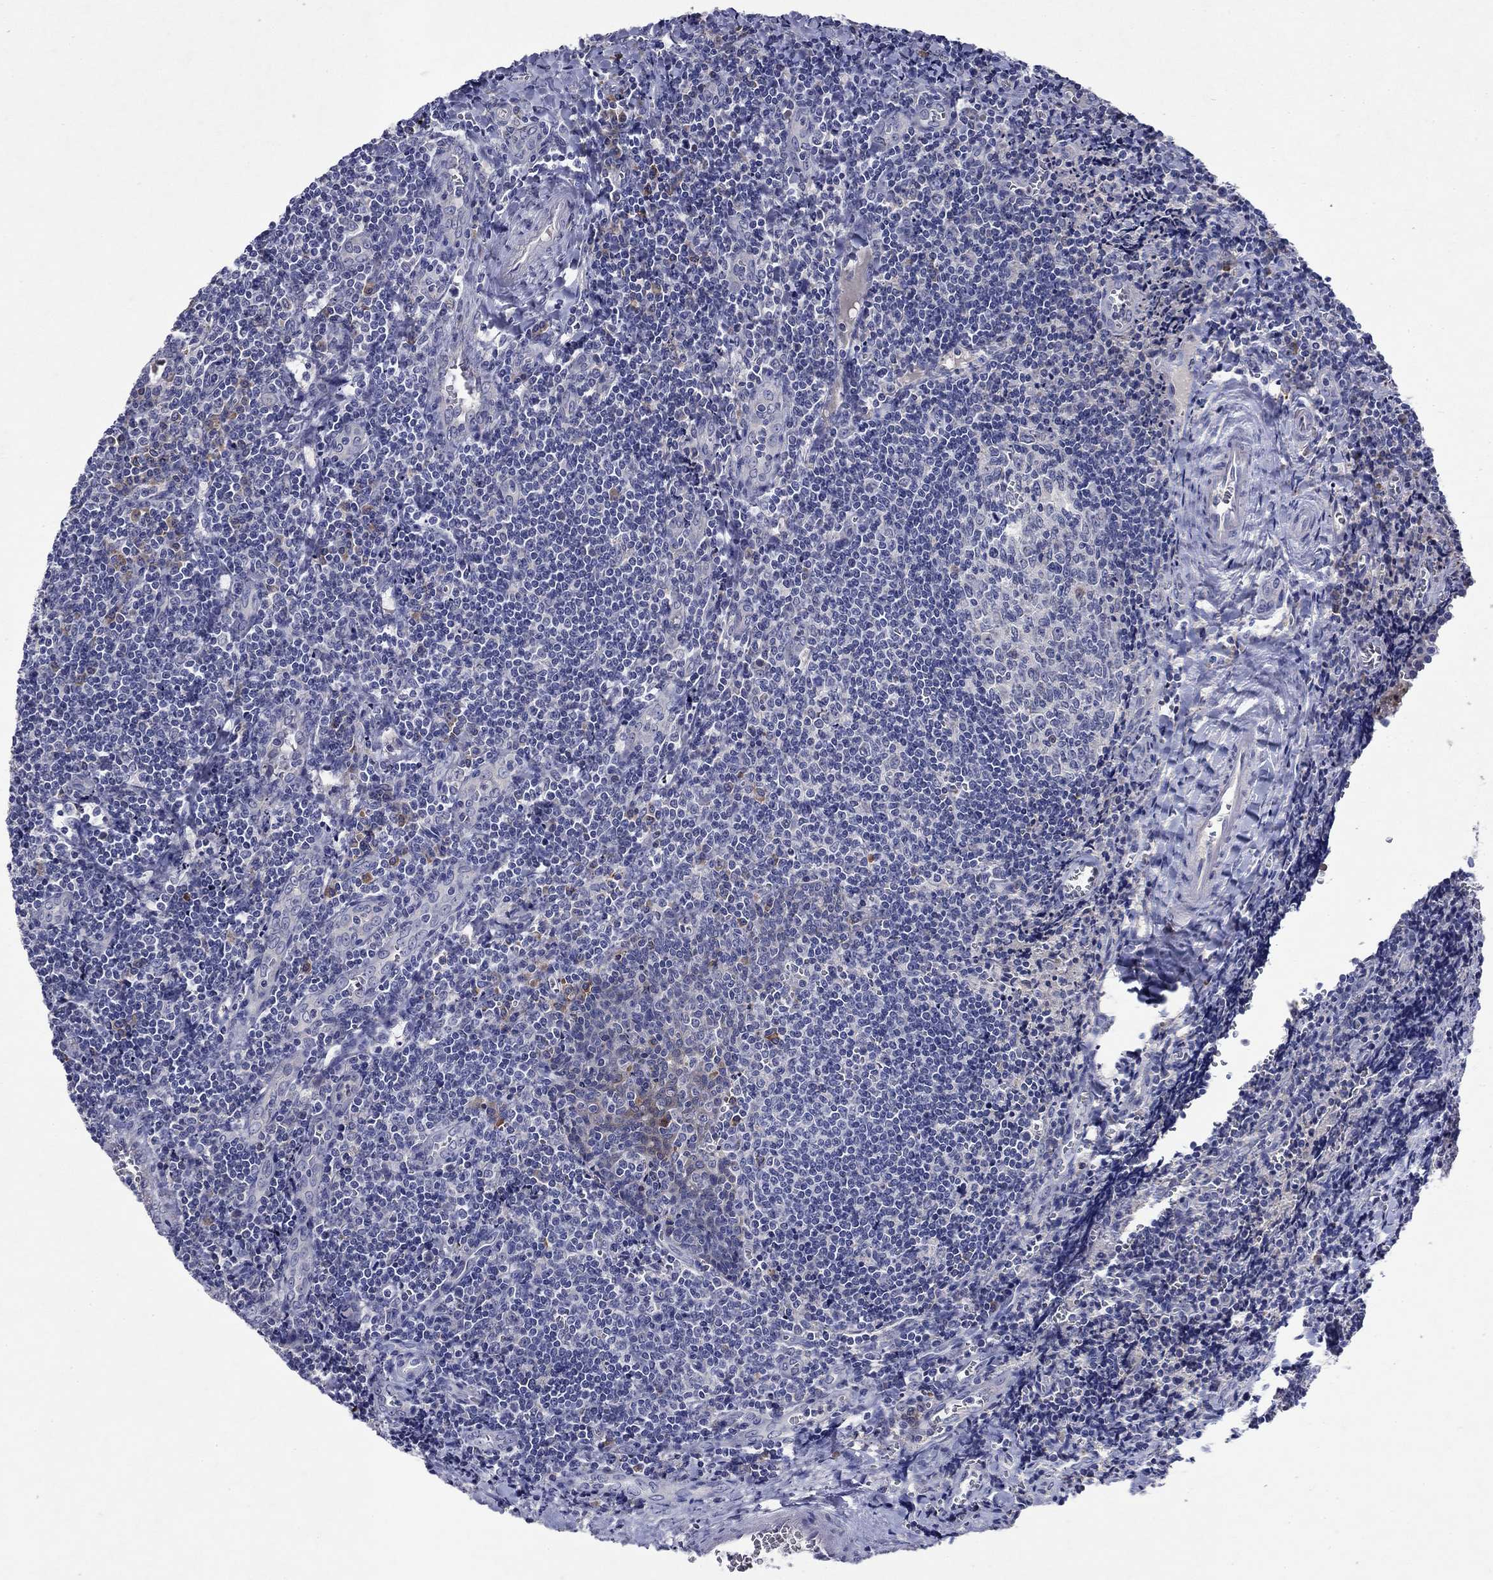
{"staining": {"intensity": "negative", "quantity": "none", "location": "none"}, "tissue": "tonsil", "cell_type": "Germinal center cells", "image_type": "normal", "snomed": [{"axis": "morphology", "description": "Normal tissue, NOS"}, {"axis": "morphology", "description": "Inflammation, NOS"}, {"axis": "topography", "description": "Tonsil"}], "caption": "The IHC image has no significant expression in germinal center cells of tonsil.", "gene": "SULT2B1", "patient": {"sex": "female", "age": 31}}